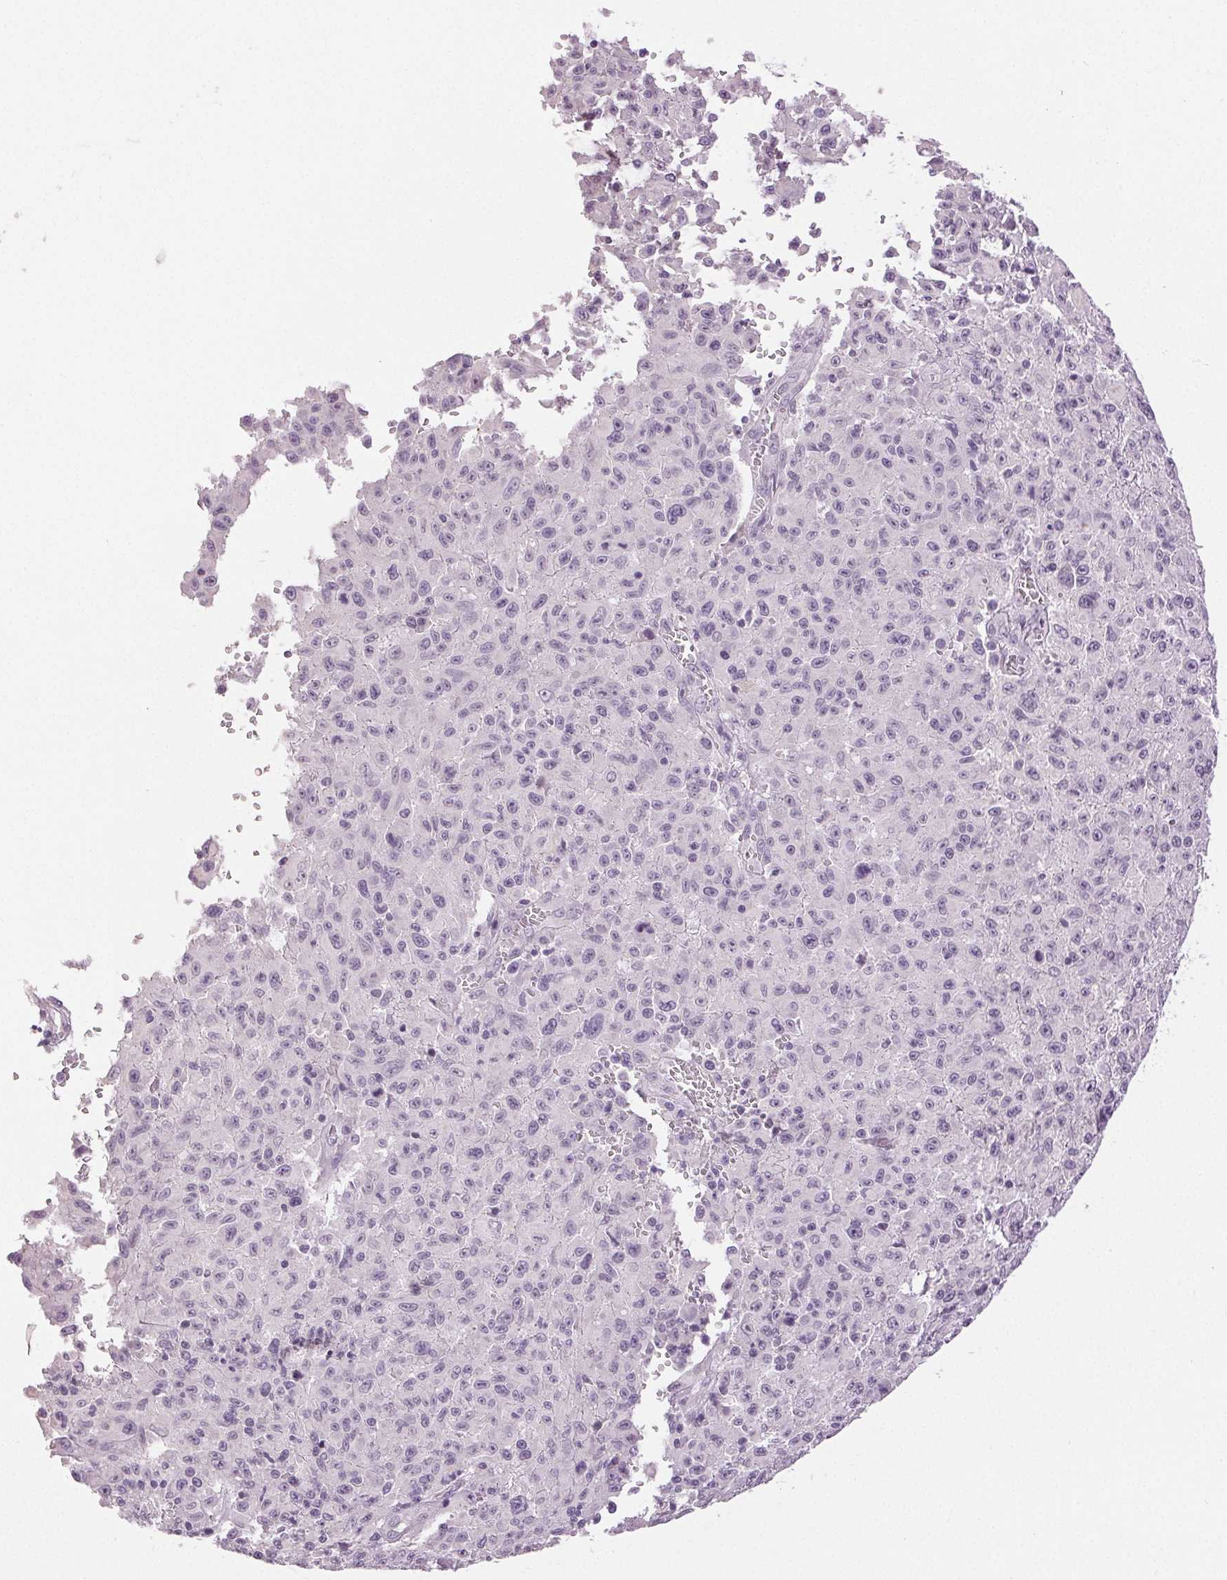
{"staining": {"intensity": "negative", "quantity": "none", "location": "none"}, "tissue": "melanoma", "cell_type": "Tumor cells", "image_type": "cancer", "snomed": [{"axis": "morphology", "description": "Malignant melanoma, NOS"}, {"axis": "topography", "description": "Skin"}], "caption": "An image of human malignant melanoma is negative for staining in tumor cells.", "gene": "DSG3", "patient": {"sex": "male", "age": 46}}